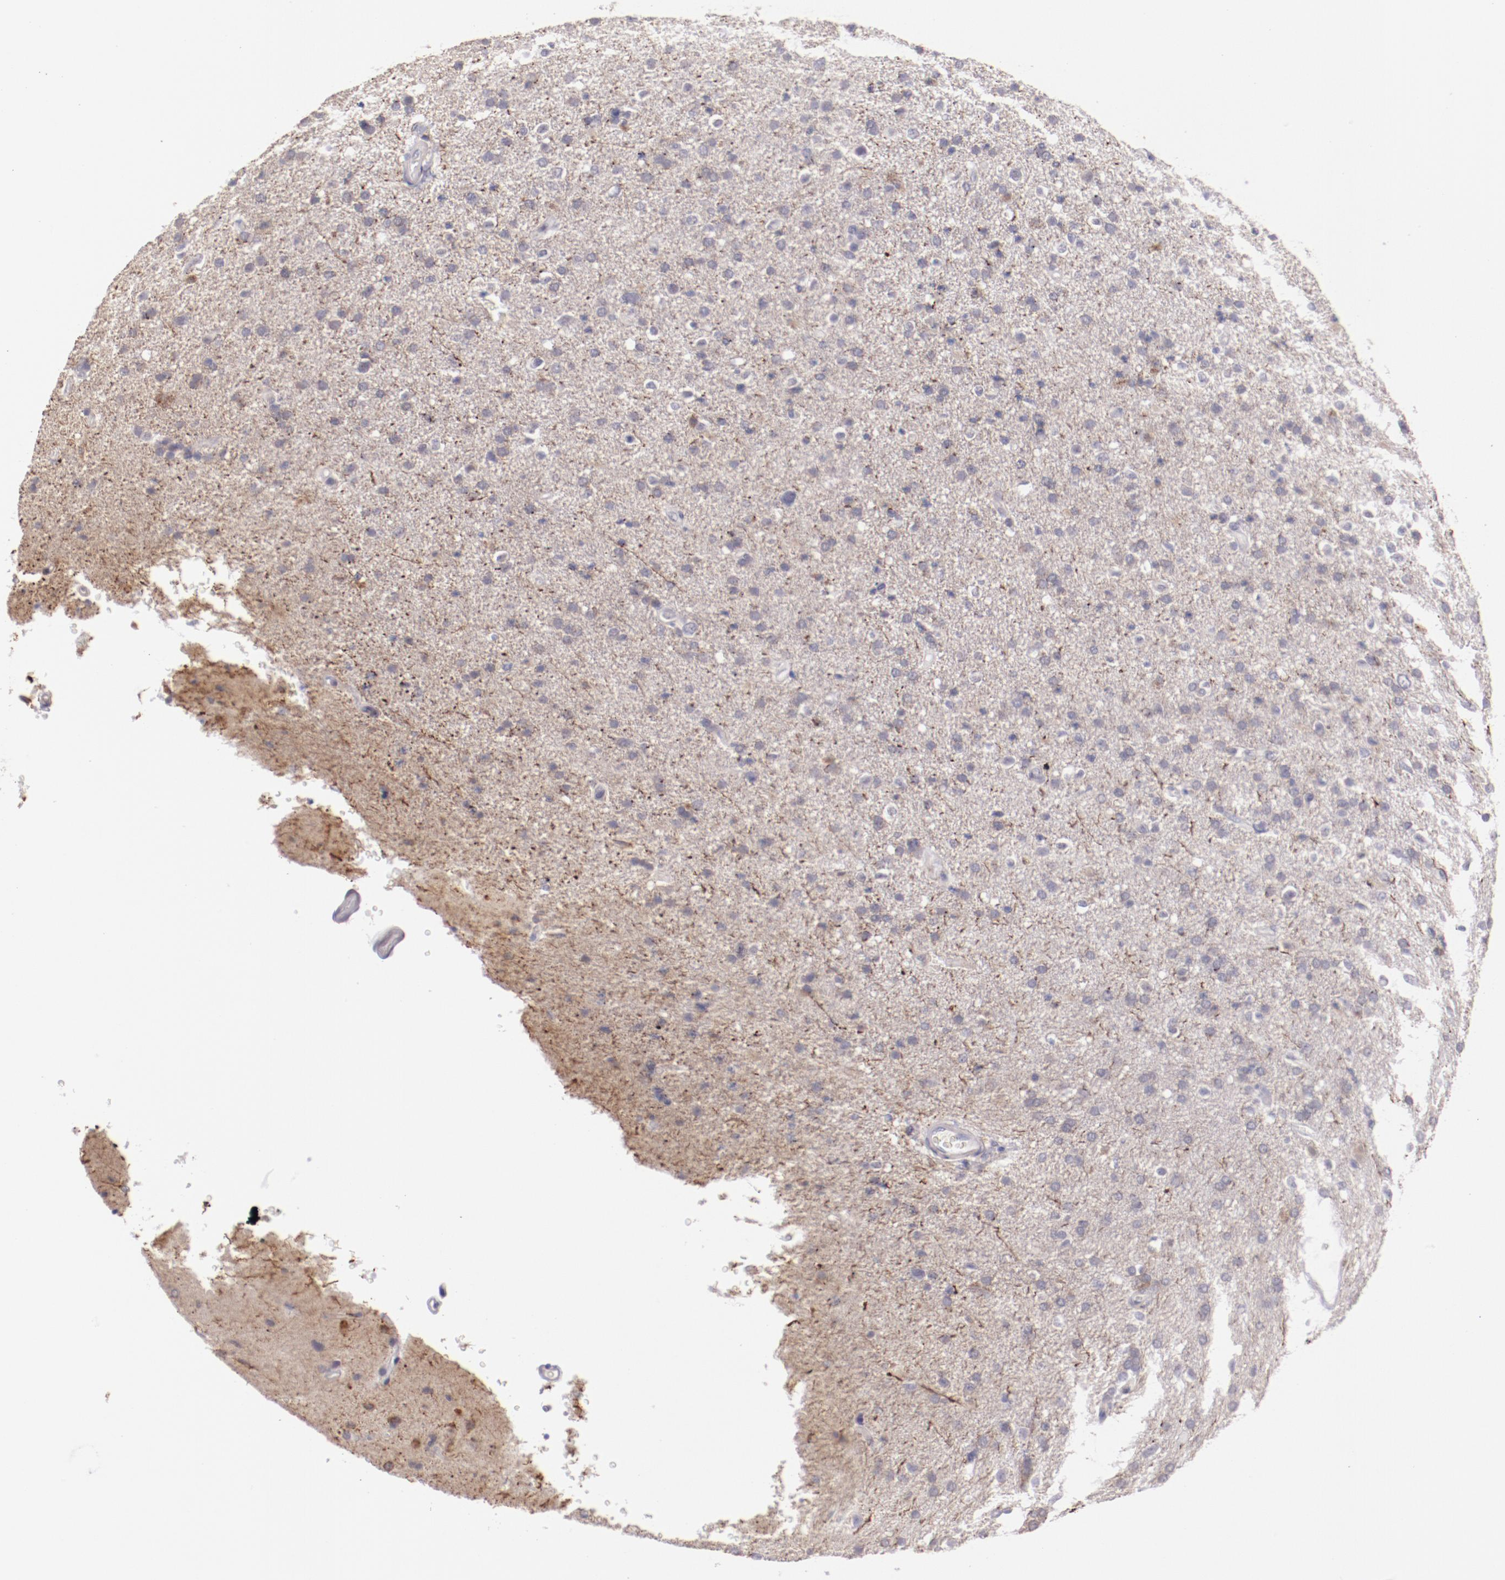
{"staining": {"intensity": "negative", "quantity": "none", "location": "none"}, "tissue": "glioma", "cell_type": "Tumor cells", "image_type": "cancer", "snomed": [{"axis": "morphology", "description": "Glioma, malignant, High grade"}, {"axis": "topography", "description": "Brain"}], "caption": "Human glioma stained for a protein using immunohistochemistry (IHC) displays no positivity in tumor cells.", "gene": "TRAF3", "patient": {"sex": "male", "age": 33}}